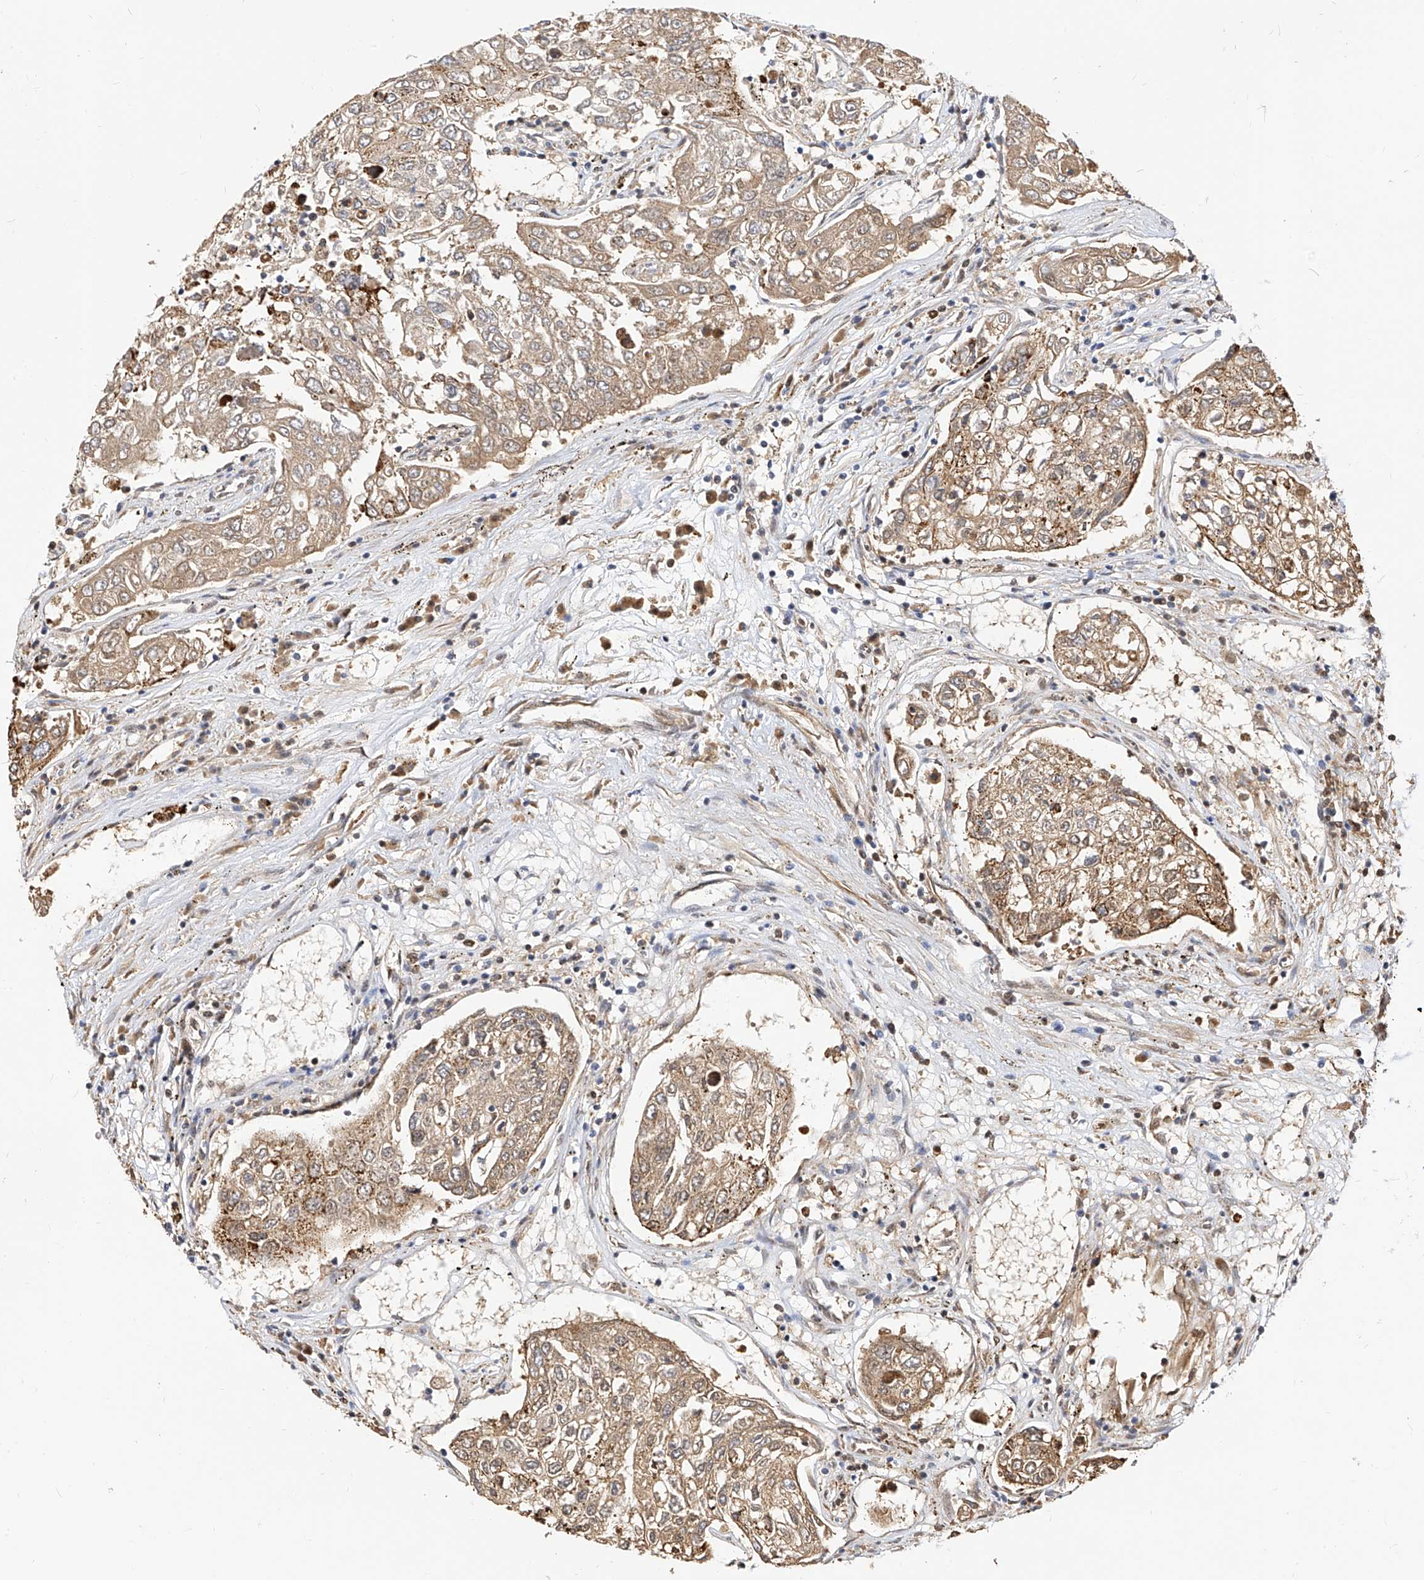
{"staining": {"intensity": "moderate", "quantity": ">75%", "location": "cytoplasmic/membranous"}, "tissue": "urothelial cancer", "cell_type": "Tumor cells", "image_type": "cancer", "snomed": [{"axis": "morphology", "description": "Urothelial carcinoma, High grade"}, {"axis": "topography", "description": "Lymph node"}, {"axis": "topography", "description": "Urinary bladder"}], "caption": "Protein expression analysis of human urothelial cancer reveals moderate cytoplasmic/membranous expression in approximately >75% of tumor cells.", "gene": "TTLL8", "patient": {"sex": "male", "age": 51}}